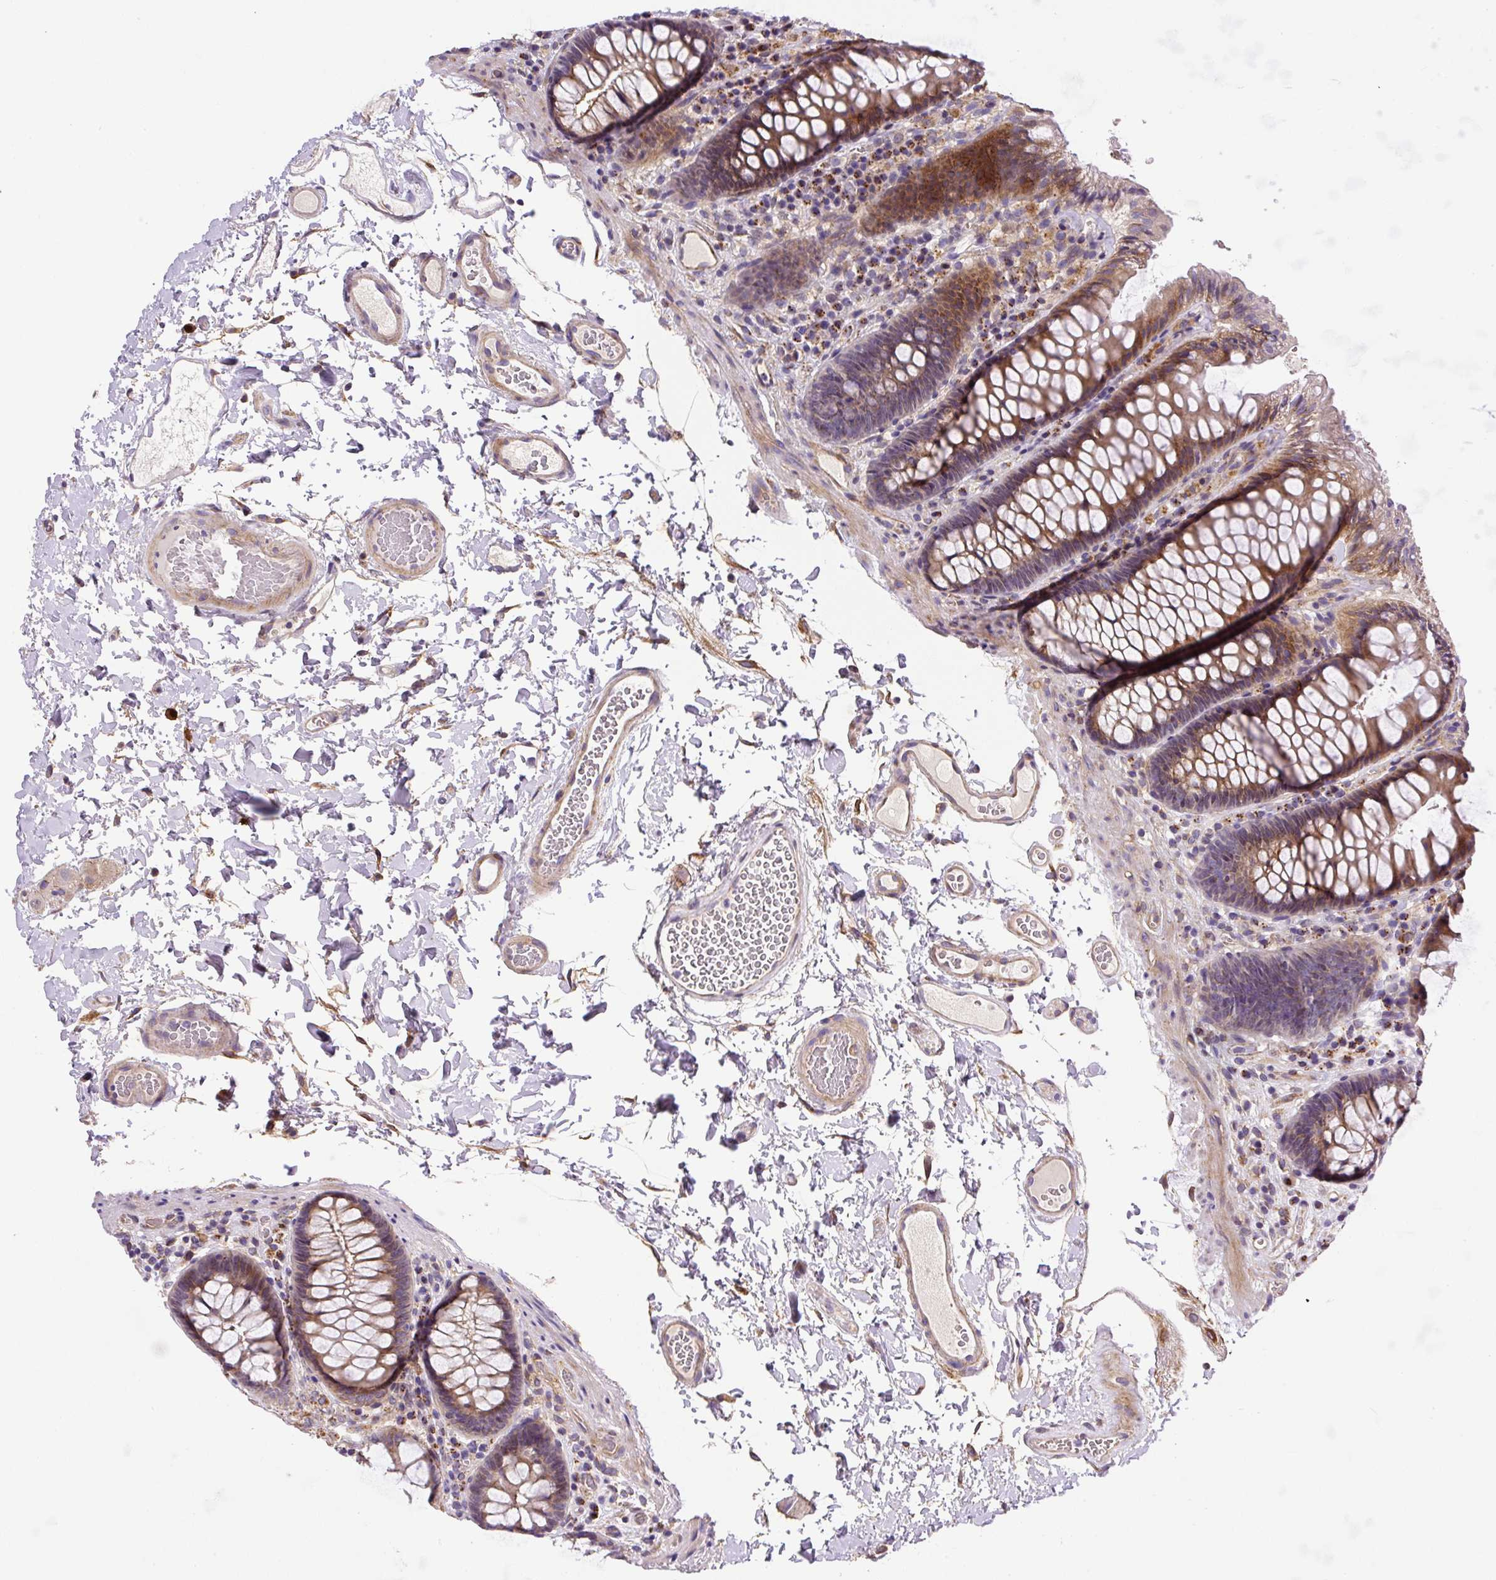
{"staining": {"intensity": "moderate", "quantity": ">75%", "location": "cytoplasmic/membranous"}, "tissue": "colon", "cell_type": "Endothelial cells", "image_type": "normal", "snomed": [{"axis": "morphology", "description": "Normal tissue, NOS"}, {"axis": "topography", "description": "Colon"}, {"axis": "topography", "description": "Peripheral nerve tissue"}], "caption": "Endothelial cells demonstrate moderate cytoplasmic/membranous staining in about >75% of cells in unremarkable colon.", "gene": "RNF170", "patient": {"sex": "male", "age": 84}}